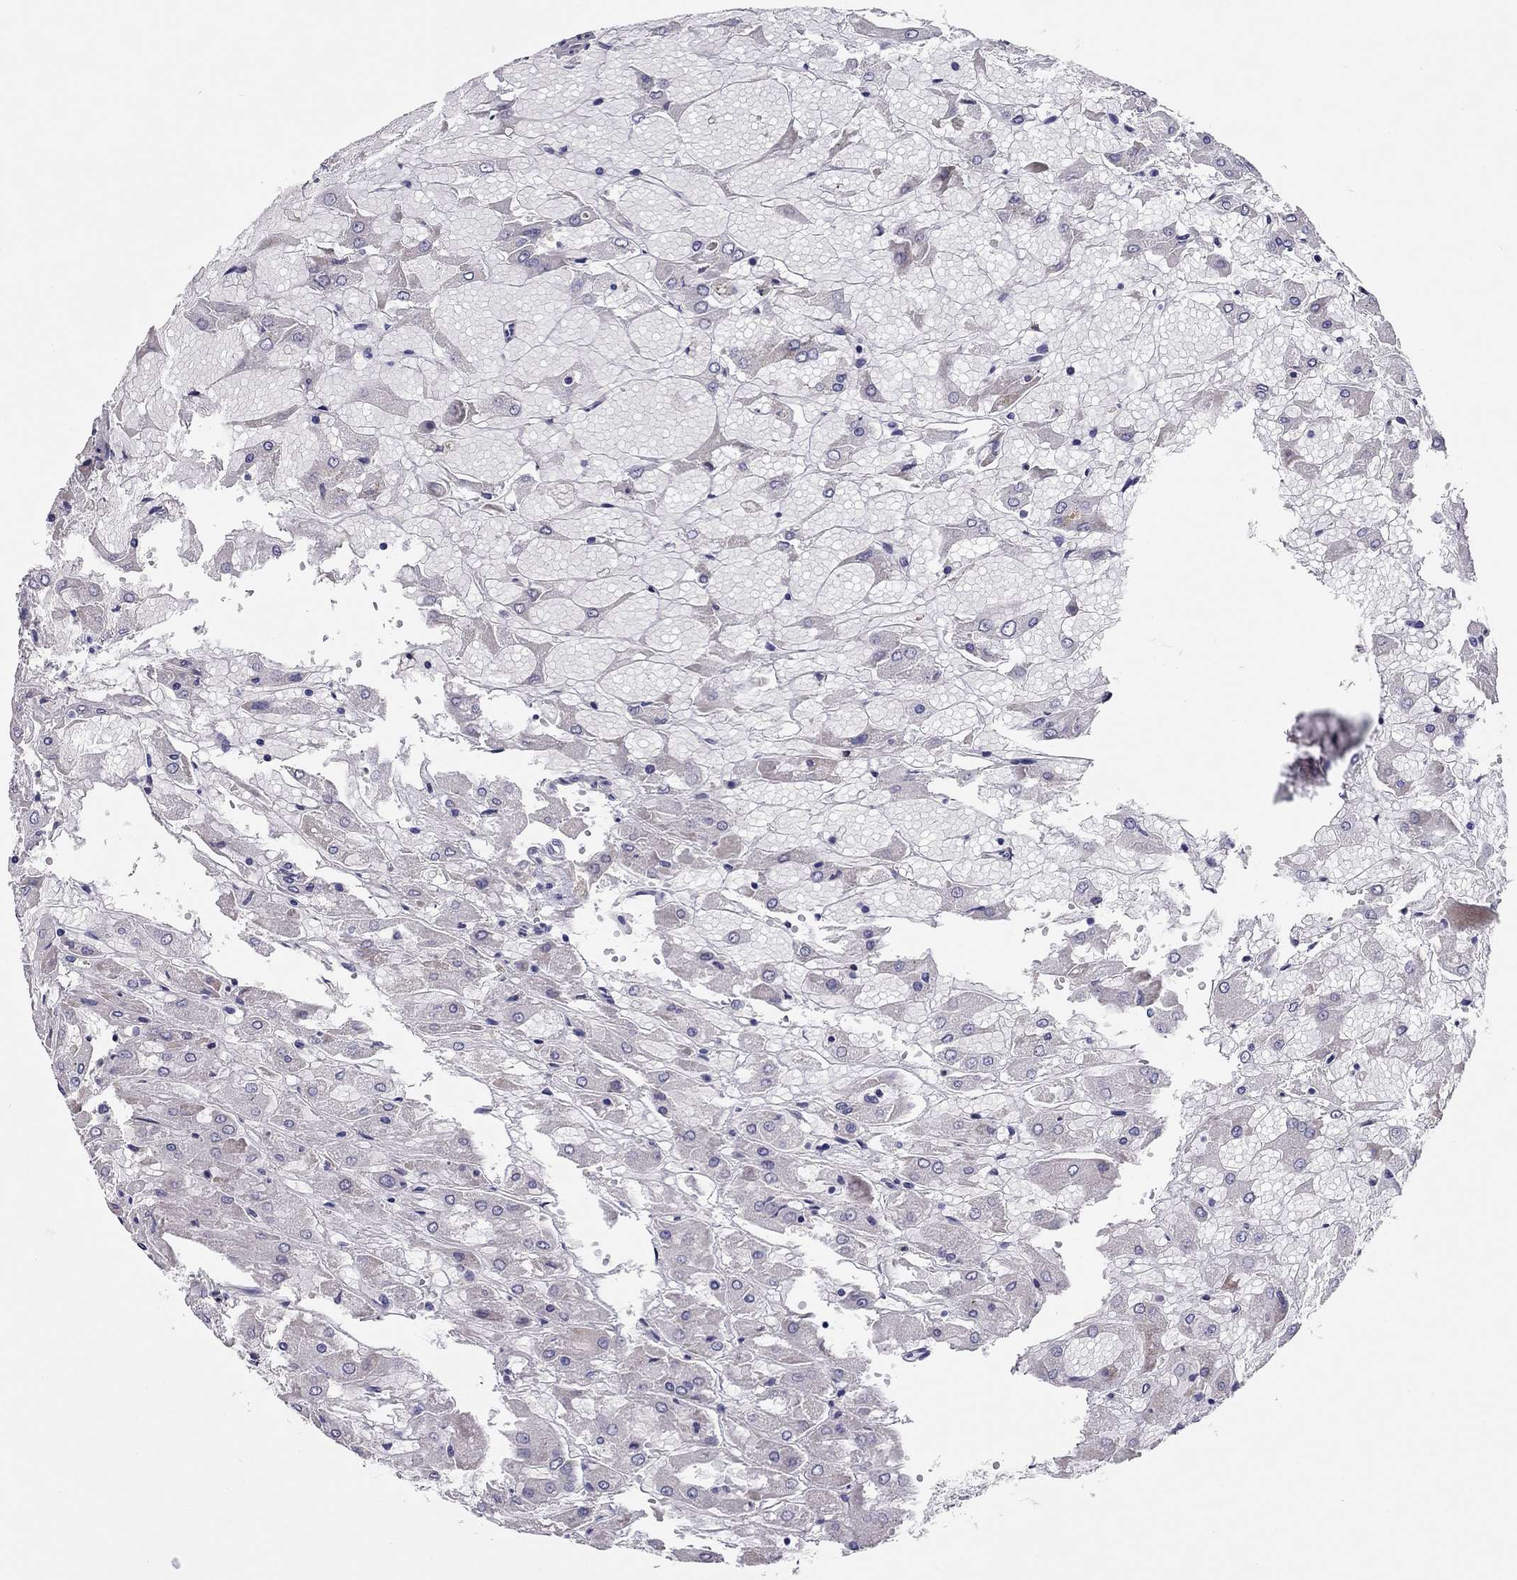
{"staining": {"intensity": "negative", "quantity": "none", "location": "none"}, "tissue": "renal cancer", "cell_type": "Tumor cells", "image_type": "cancer", "snomed": [{"axis": "morphology", "description": "Adenocarcinoma, NOS"}, {"axis": "topography", "description": "Kidney"}], "caption": "This image is of renal cancer stained with immunohistochemistry to label a protein in brown with the nuclei are counter-stained blue. There is no positivity in tumor cells. (DAB (3,3'-diaminobenzidine) immunohistochemistry (IHC) with hematoxylin counter stain).", "gene": "SCARB1", "patient": {"sex": "male", "age": 72}}